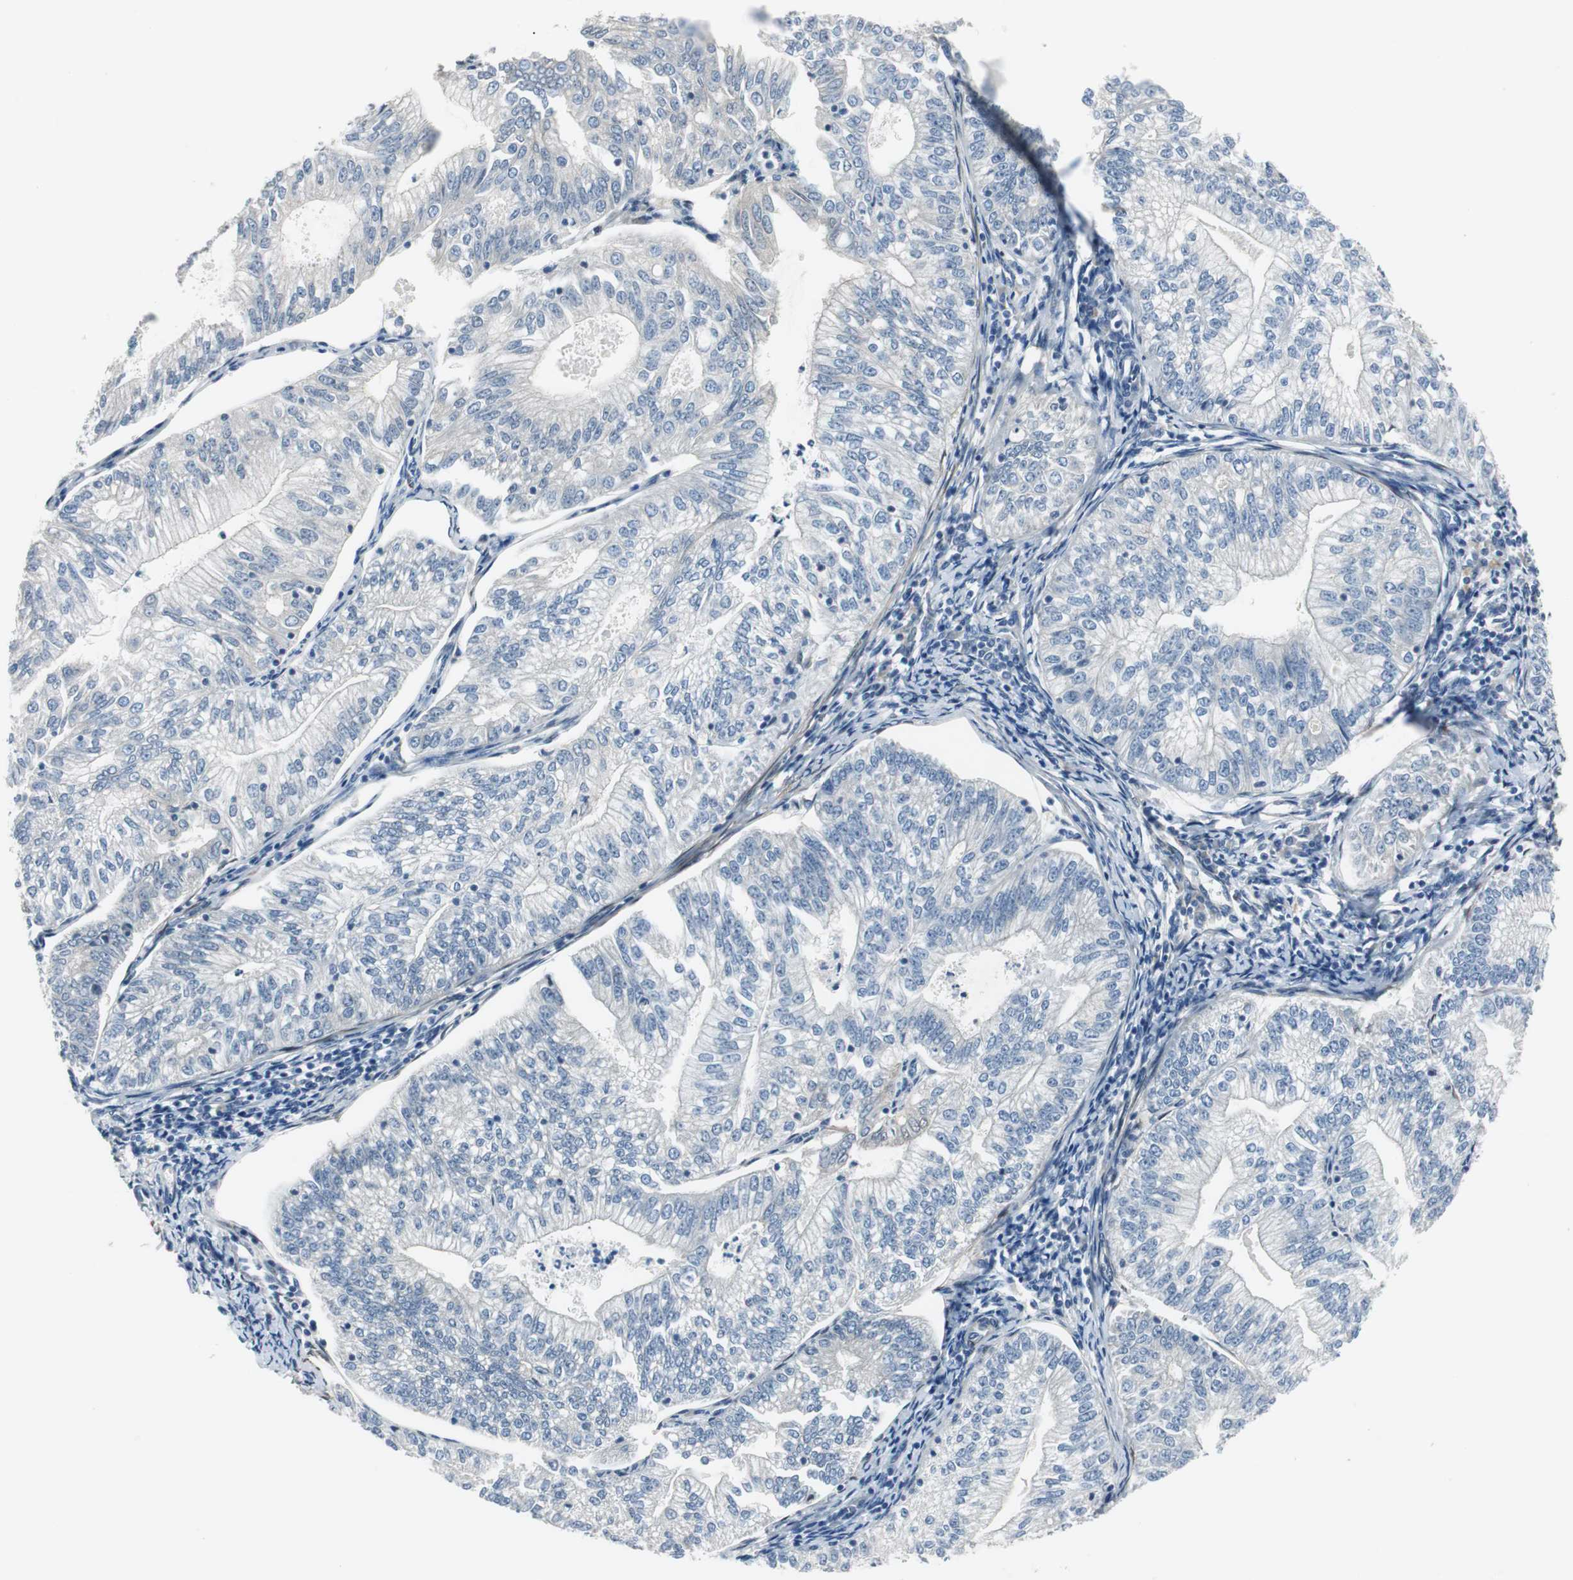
{"staining": {"intensity": "negative", "quantity": "none", "location": "none"}, "tissue": "endometrial cancer", "cell_type": "Tumor cells", "image_type": "cancer", "snomed": [{"axis": "morphology", "description": "Adenocarcinoma, NOS"}, {"axis": "topography", "description": "Endometrium"}], "caption": "An image of human endometrial cancer (adenocarcinoma) is negative for staining in tumor cells.", "gene": "FHL2", "patient": {"sex": "female", "age": 69}}